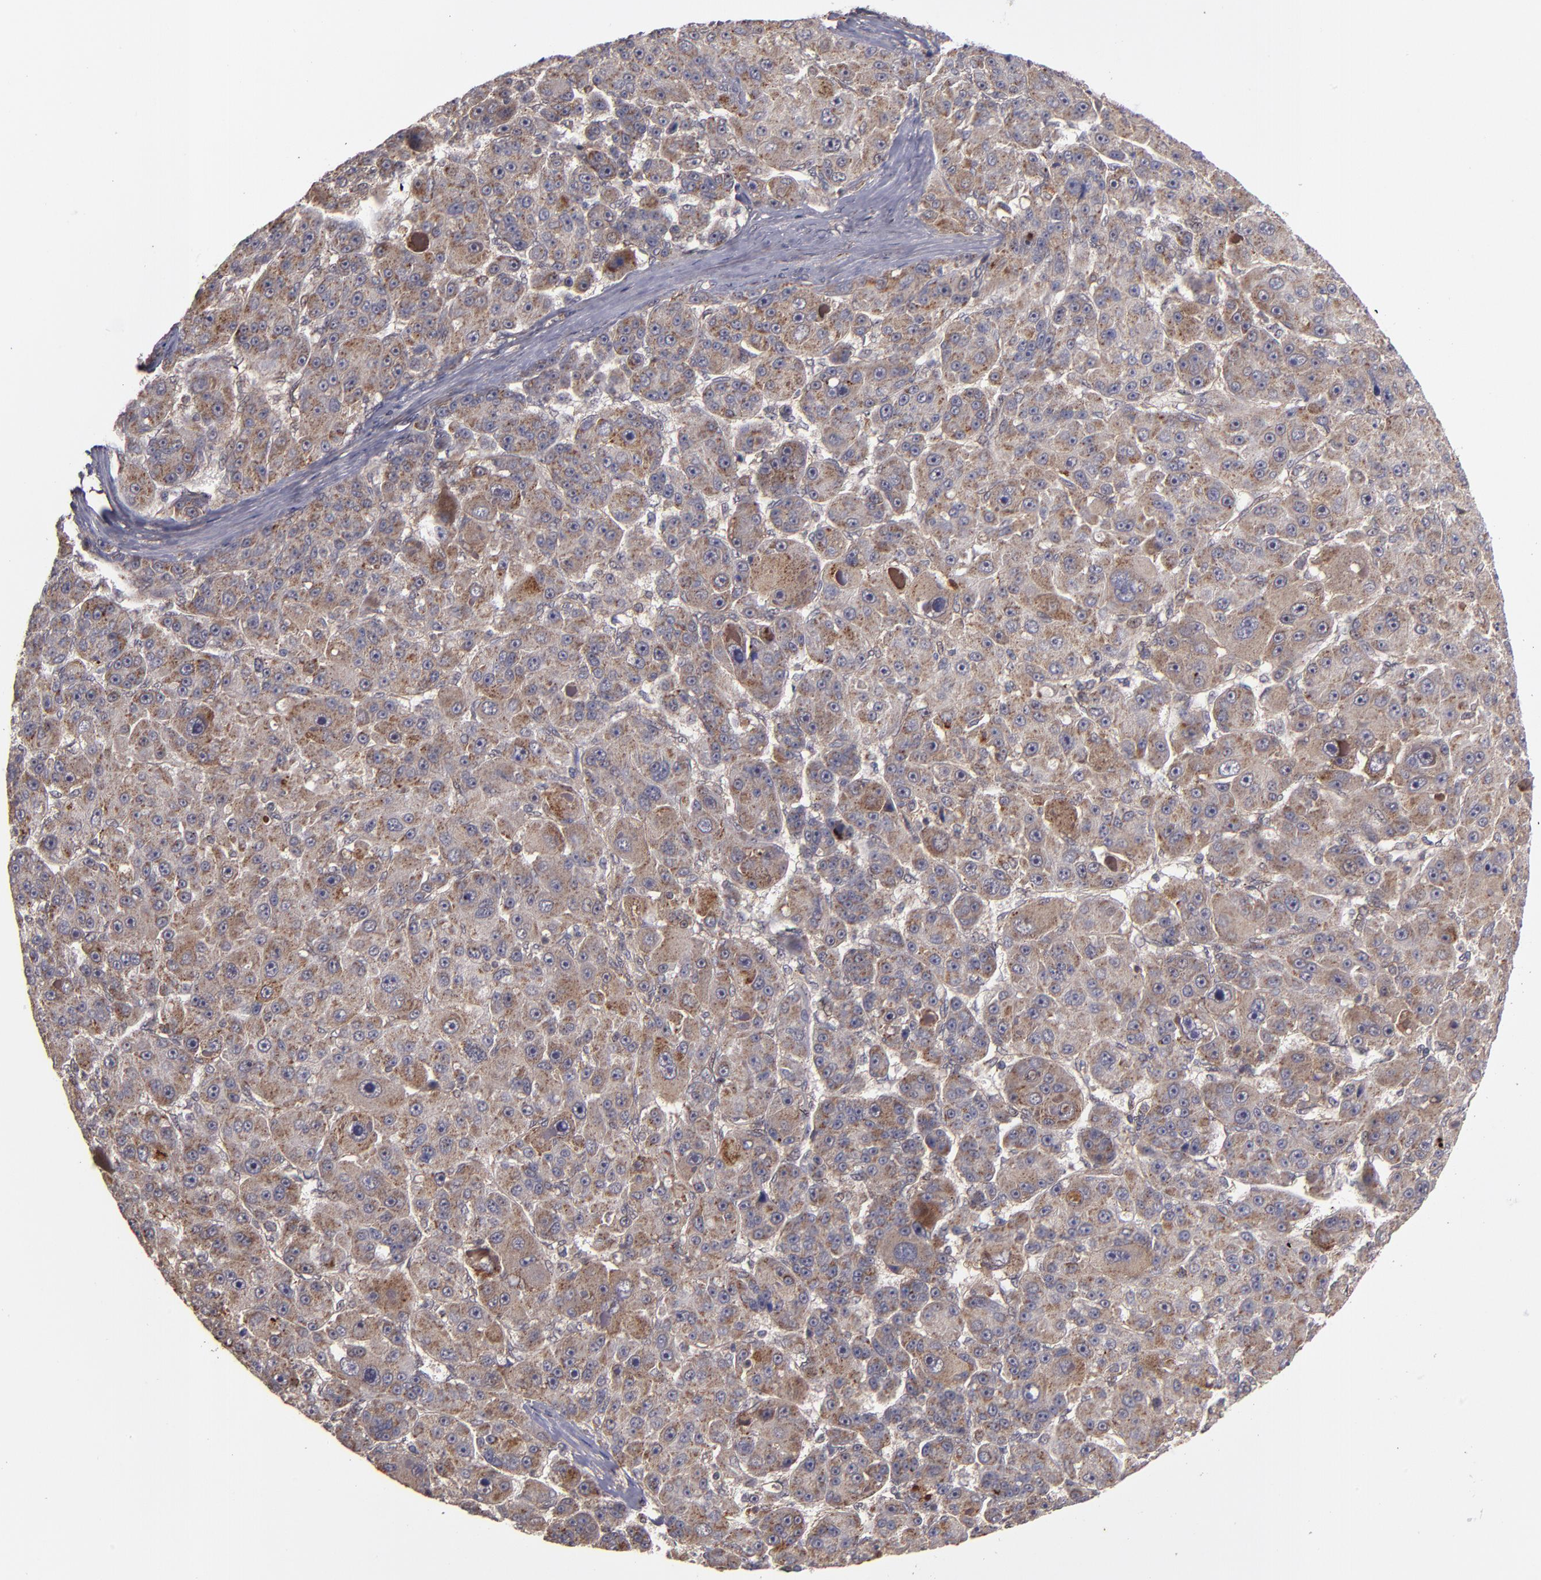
{"staining": {"intensity": "moderate", "quantity": ">75%", "location": "cytoplasmic/membranous"}, "tissue": "liver cancer", "cell_type": "Tumor cells", "image_type": "cancer", "snomed": [{"axis": "morphology", "description": "Carcinoma, Hepatocellular, NOS"}, {"axis": "topography", "description": "Liver"}], "caption": "Protein expression analysis of liver cancer demonstrates moderate cytoplasmic/membranous positivity in about >75% of tumor cells.", "gene": "ZFYVE1", "patient": {"sex": "male", "age": 76}}